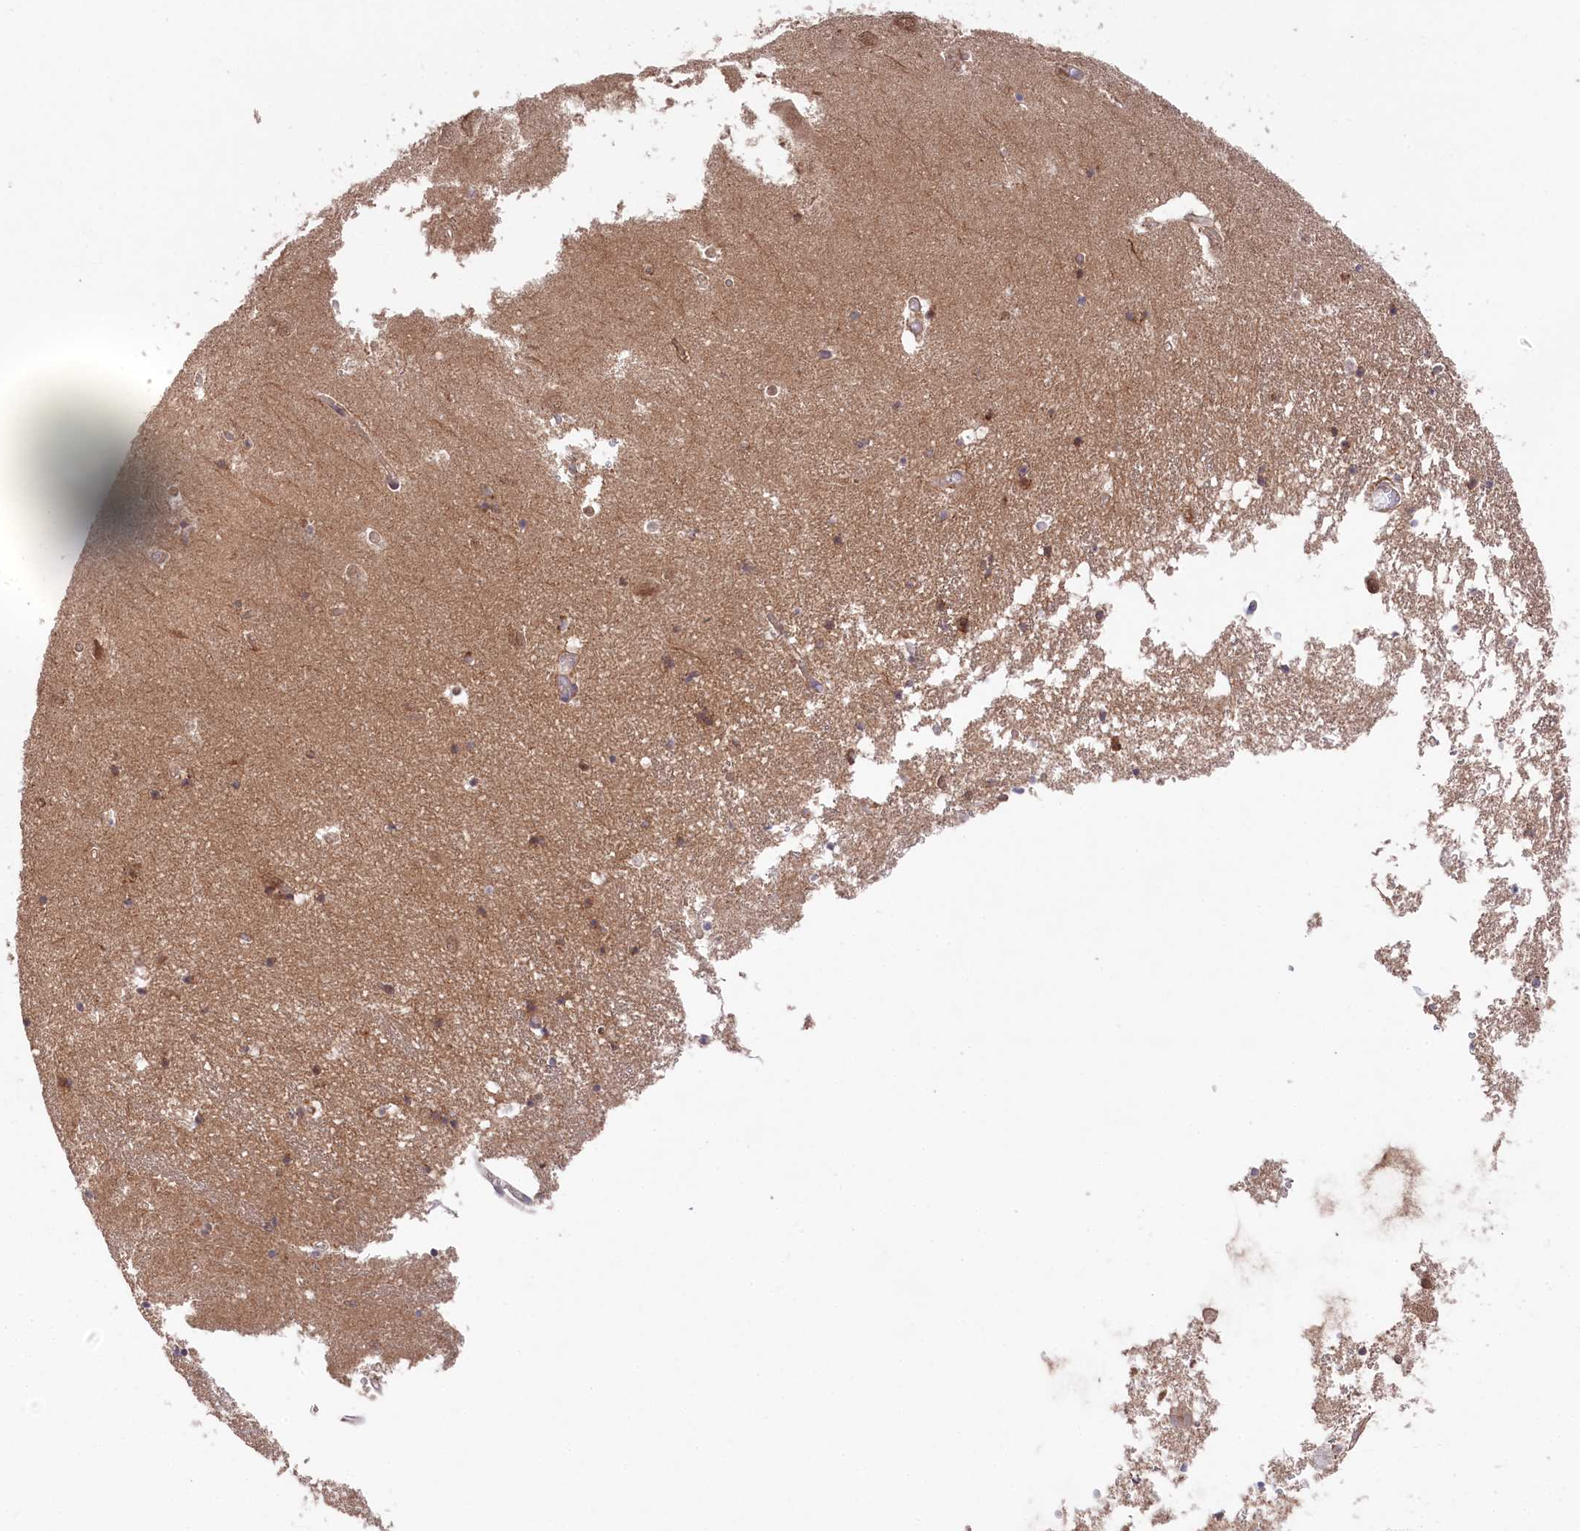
{"staining": {"intensity": "moderate", "quantity": "<25%", "location": "cytoplasmic/membranous,nuclear"}, "tissue": "hippocampus", "cell_type": "Glial cells", "image_type": "normal", "snomed": [{"axis": "morphology", "description": "Normal tissue, NOS"}, {"axis": "topography", "description": "Hippocampus"}], "caption": "A micrograph showing moderate cytoplasmic/membranous,nuclear expression in about <25% of glial cells in unremarkable hippocampus, as visualized by brown immunohistochemical staining.", "gene": "PPP1R21", "patient": {"sex": "male", "age": 70}}